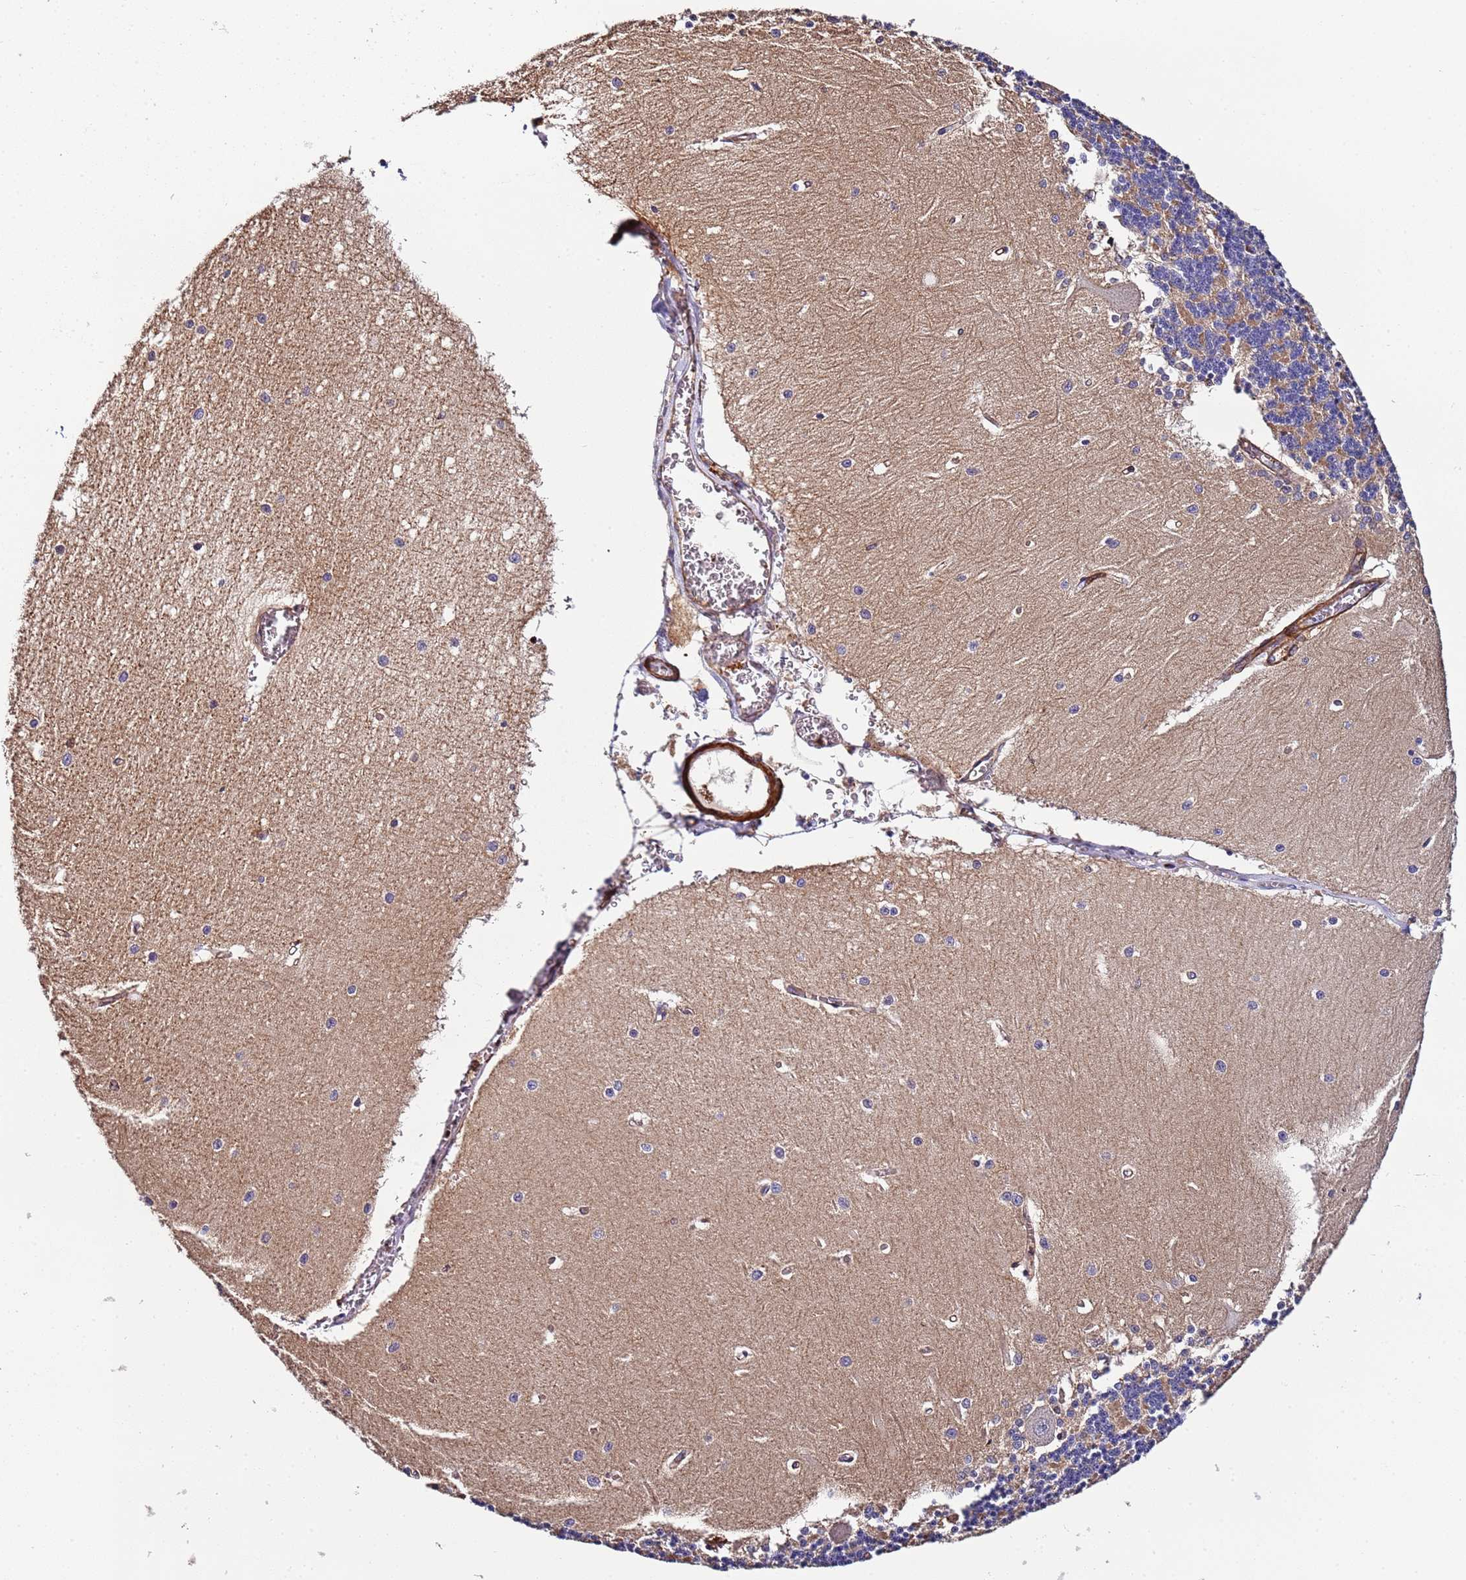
{"staining": {"intensity": "moderate", "quantity": "<25%", "location": "cytoplasmic/membranous"}, "tissue": "cerebellum", "cell_type": "Cells in granular layer", "image_type": "normal", "snomed": [{"axis": "morphology", "description": "Normal tissue, NOS"}, {"axis": "topography", "description": "Cerebellum"}], "caption": "A brown stain shows moderate cytoplasmic/membranous positivity of a protein in cells in granular layer of normal cerebellum. (DAB (3,3'-diaminobenzidine) IHC, brown staining for protein, blue staining for nuclei).", "gene": "CYP2U1", "patient": {"sex": "male", "age": 37}}